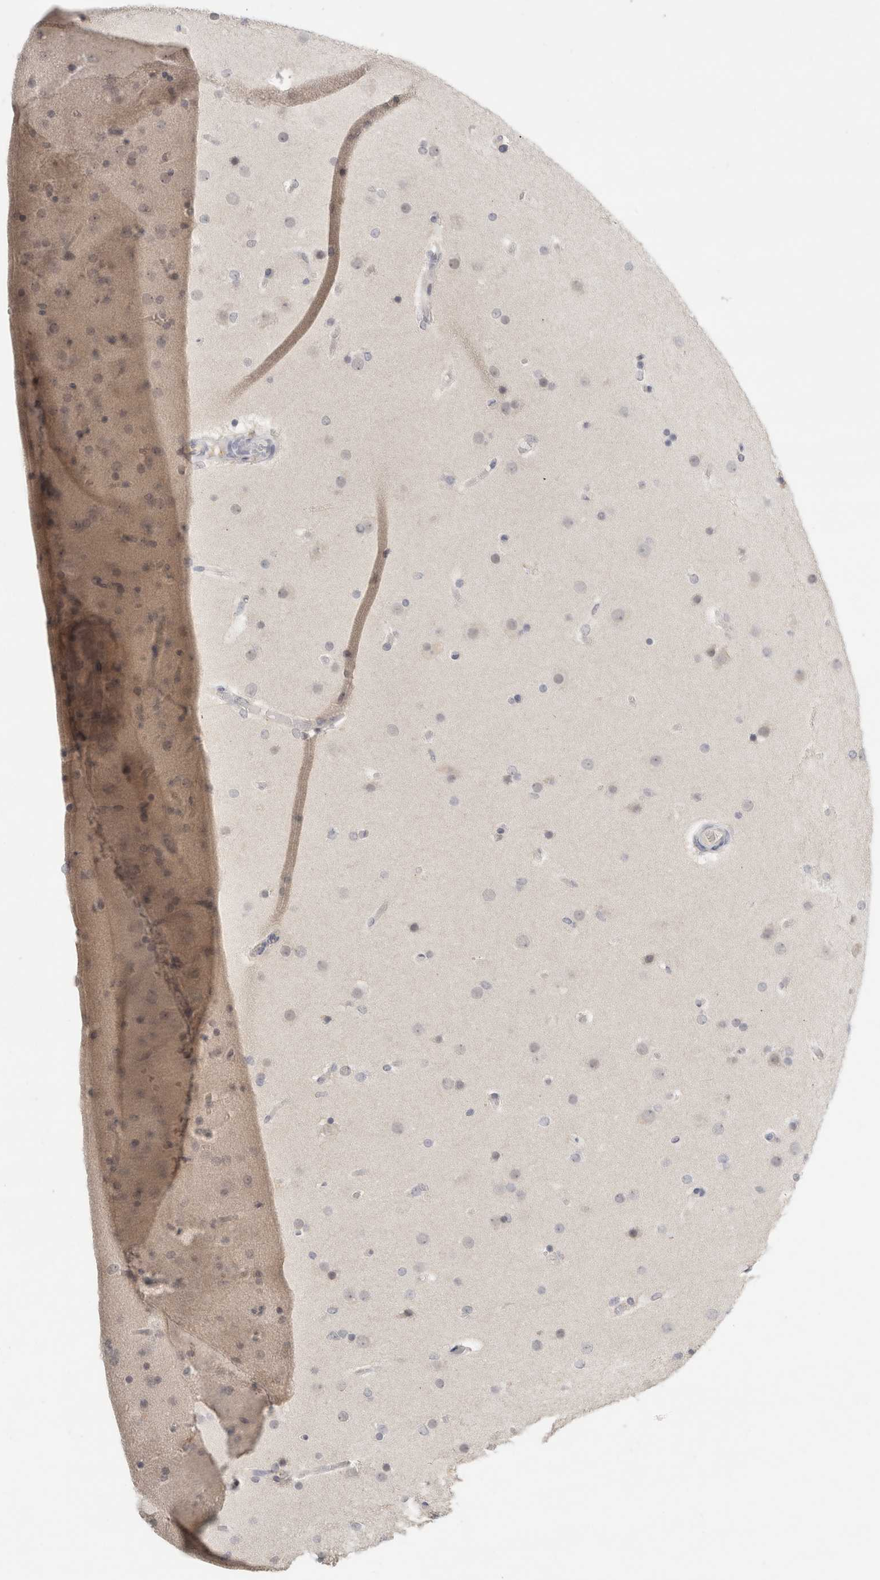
{"staining": {"intensity": "negative", "quantity": "none", "location": "none"}, "tissue": "glioma", "cell_type": "Tumor cells", "image_type": "cancer", "snomed": [{"axis": "morphology", "description": "Glioma, malignant, High grade"}, {"axis": "topography", "description": "Cerebral cortex"}], "caption": "Protein analysis of malignant glioma (high-grade) demonstrates no significant positivity in tumor cells. (DAB (3,3'-diaminobenzidine) immunohistochemistry with hematoxylin counter stain).", "gene": "TRAT1", "patient": {"sex": "female", "age": 36}}